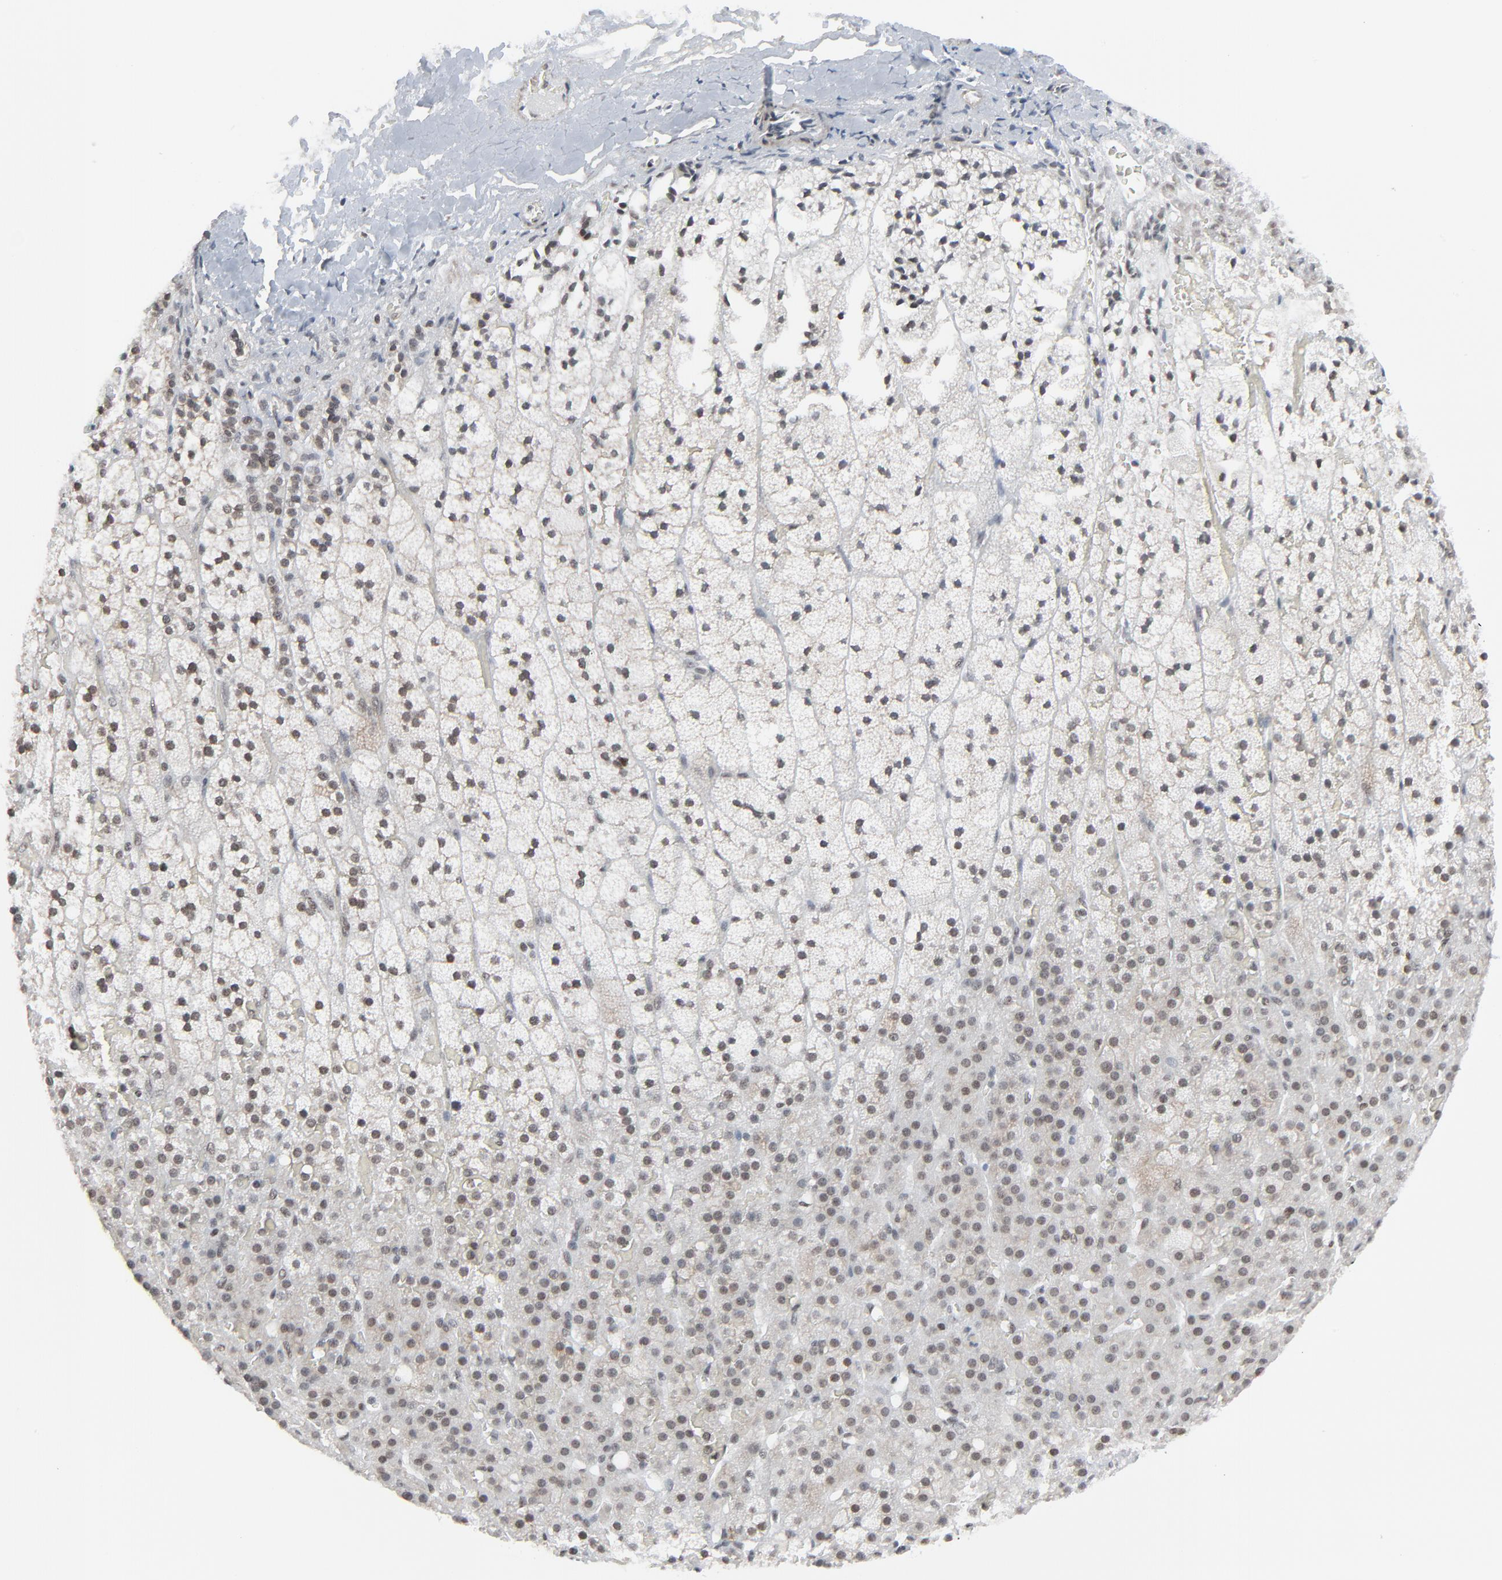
{"staining": {"intensity": "moderate", "quantity": ">75%", "location": "nuclear"}, "tissue": "adrenal gland", "cell_type": "Glandular cells", "image_type": "normal", "snomed": [{"axis": "morphology", "description": "Normal tissue, NOS"}, {"axis": "topography", "description": "Adrenal gland"}], "caption": "About >75% of glandular cells in benign adrenal gland demonstrate moderate nuclear protein positivity as visualized by brown immunohistochemical staining.", "gene": "FBXO28", "patient": {"sex": "male", "age": 35}}